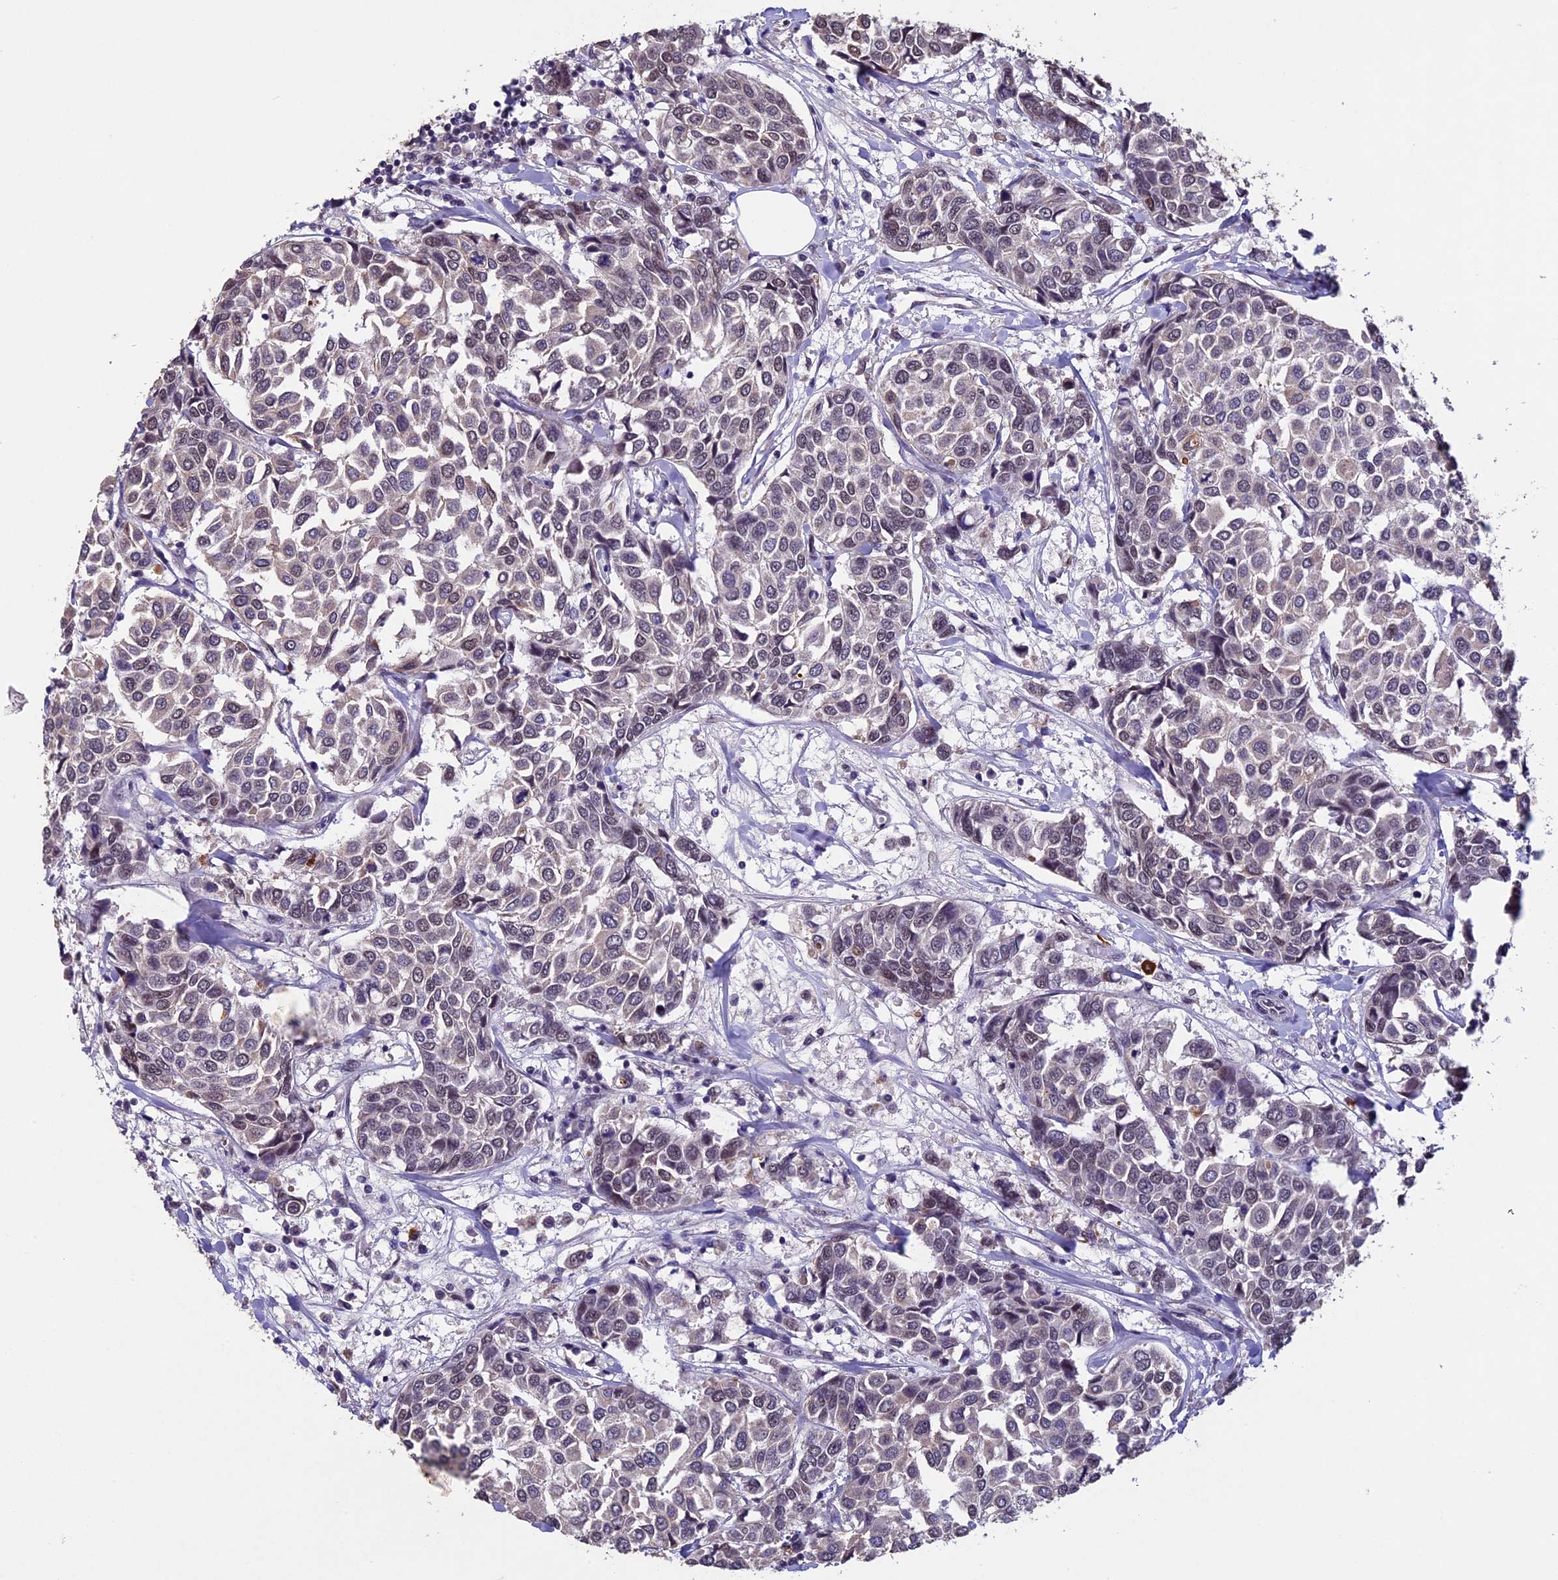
{"staining": {"intensity": "weak", "quantity": "<25%", "location": "cytoplasmic/membranous,nuclear"}, "tissue": "breast cancer", "cell_type": "Tumor cells", "image_type": "cancer", "snomed": [{"axis": "morphology", "description": "Duct carcinoma"}, {"axis": "topography", "description": "Breast"}], "caption": "Immunohistochemistry (IHC) micrograph of human breast intraductal carcinoma stained for a protein (brown), which exhibits no positivity in tumor cells.", "gene": "RNF40", "patient": {"sex": "female", "age": 55}}